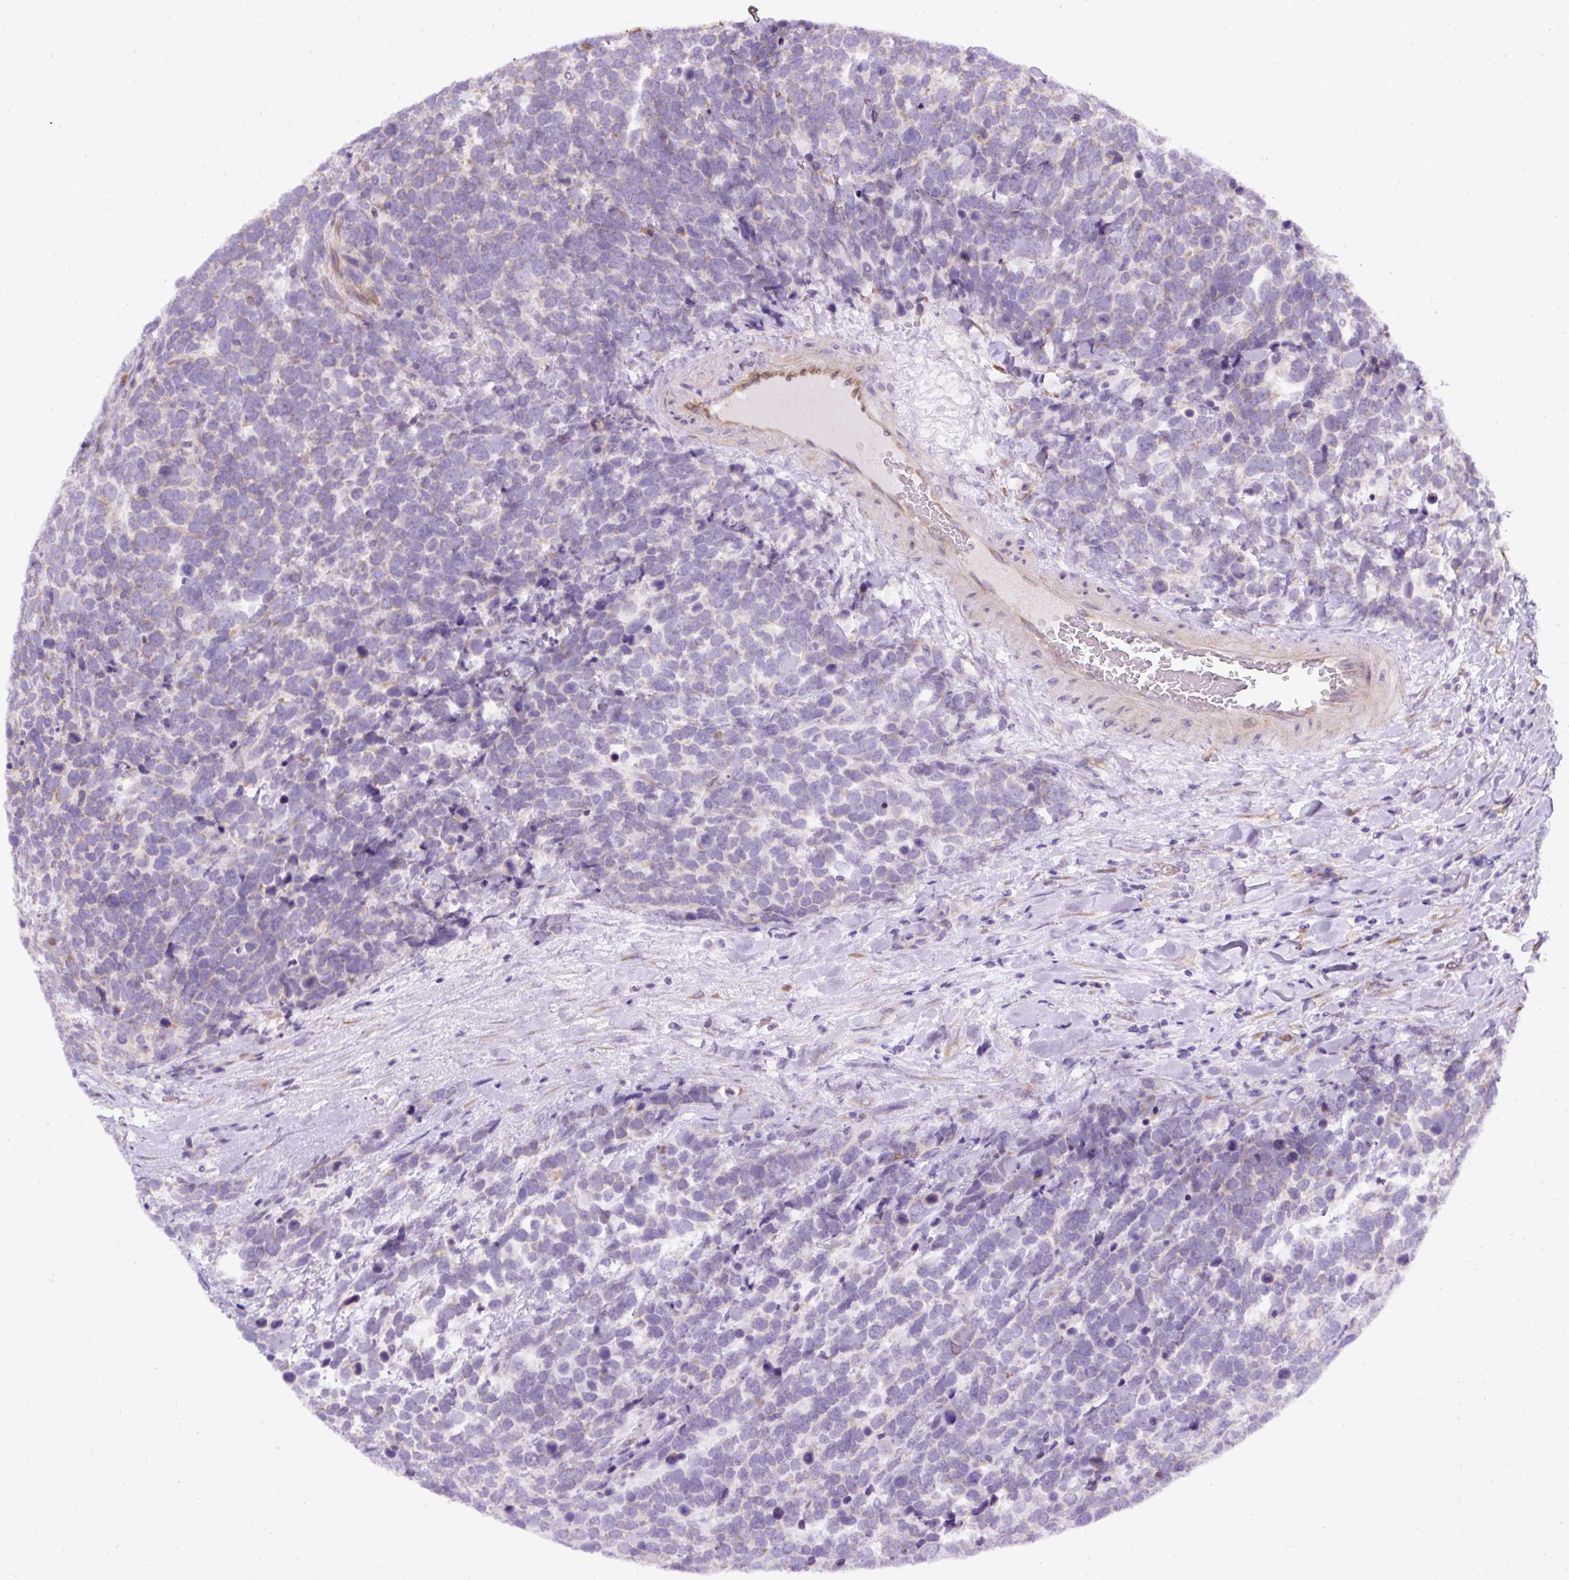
{"staining": {"intensity": "negative", "quantity": "none", "location": "none"}, "tissue": "urothelial cancer", "cell_type": "Tumor cells", "image_type": "cancer", "snomed": [{"axis": "morphology", "description": "Urothelial carcinoma, High grade"}, {"axis": "topography", "description": "Urinary bladder"}], "caption": "High-grade urothelial carcinoma was stained to show a protein in brown. There is no significant staining in tumor cells.", "gene": "FAM149A", "patient": {"sex": "female", "age": 82}}